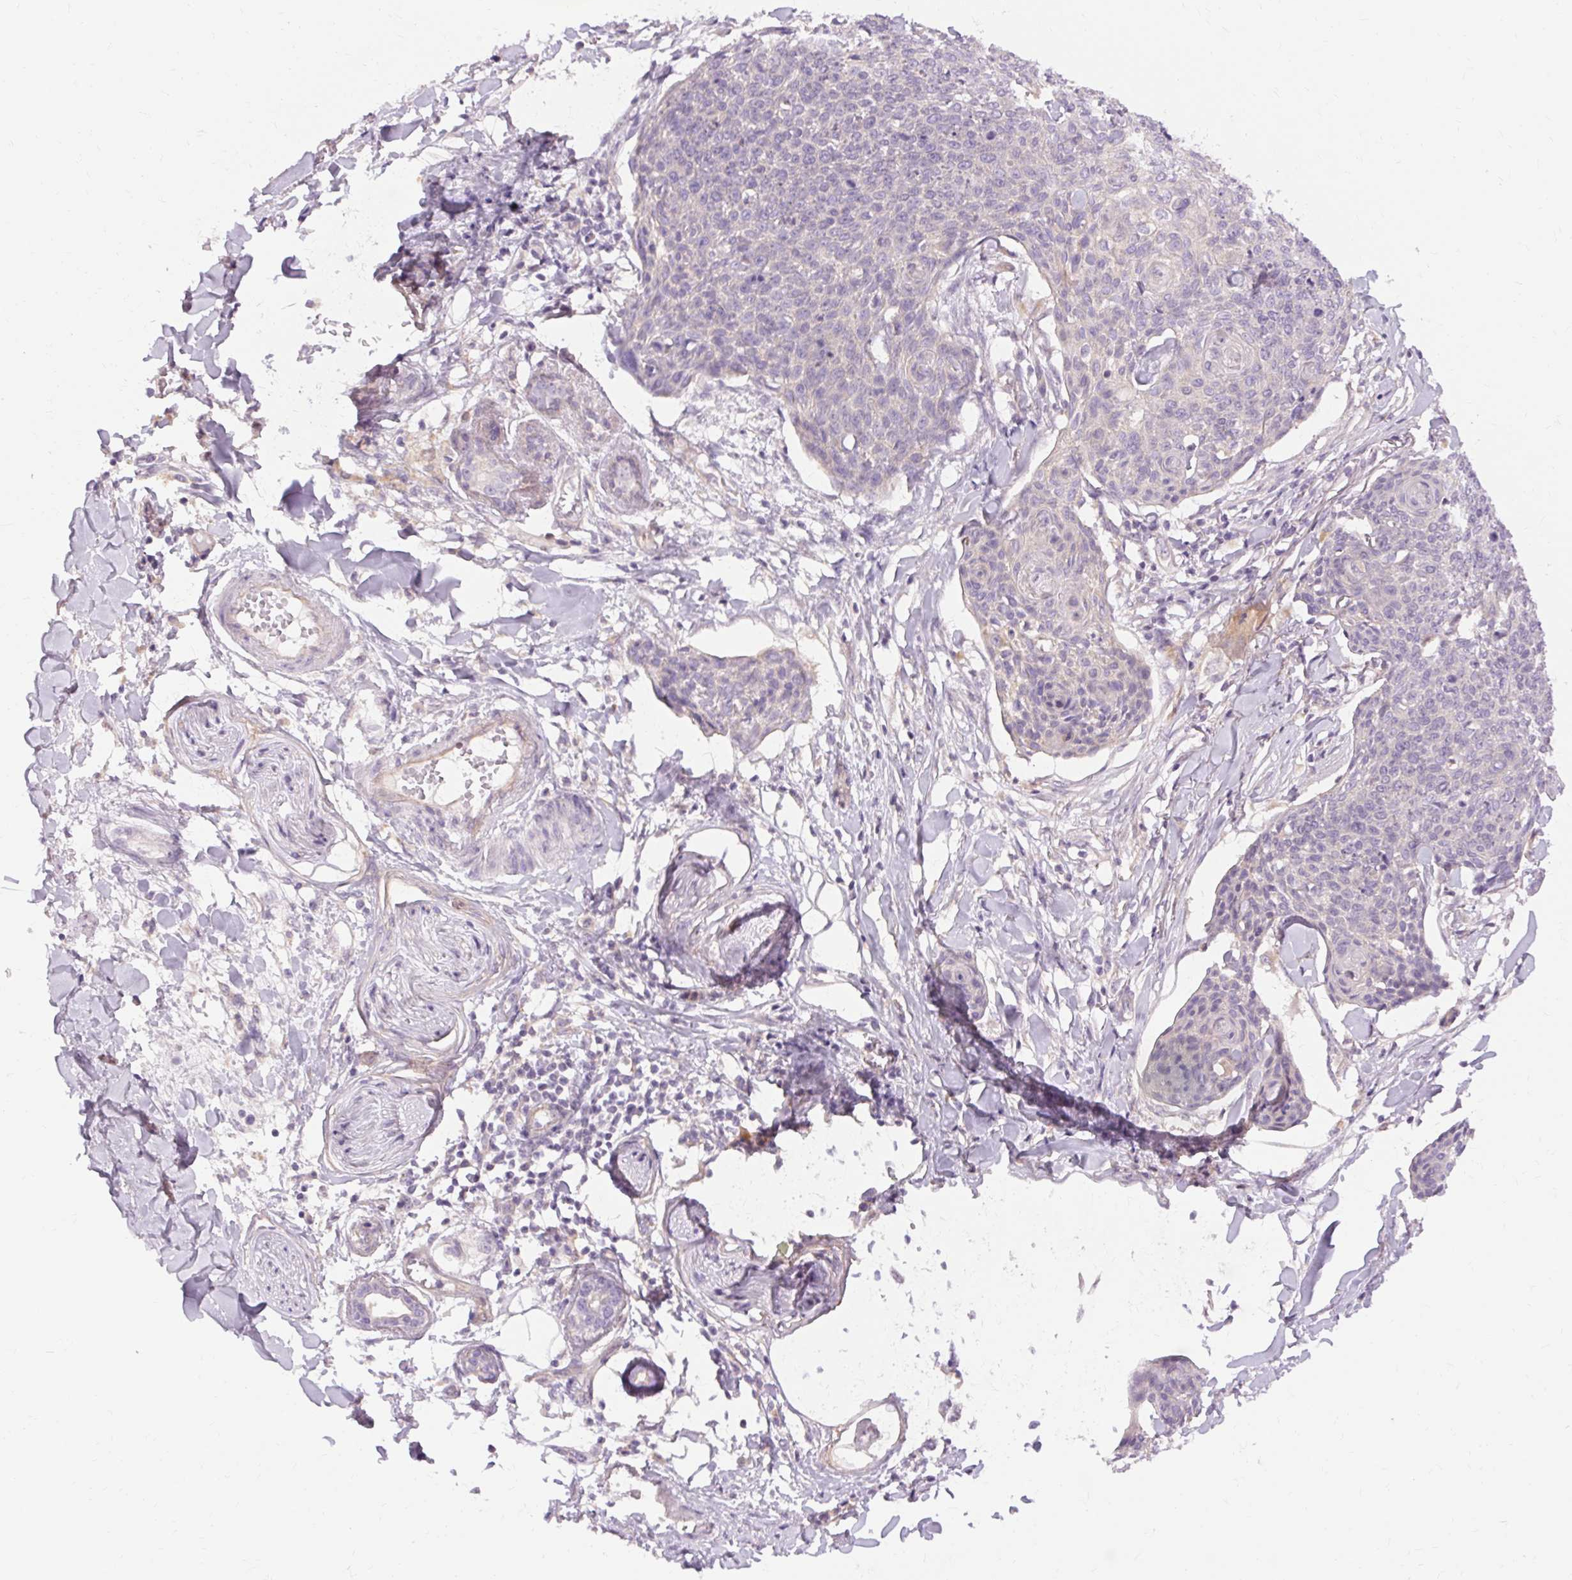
{"staining": {"intensity": "negative", "quantity": "none", "location": "none"}, "tissue": "skin cancer", "cell_type": "Tumor cells", "image_type": "cancer", "snomed": [{"axis": "morphology", "description": "Squamous cell carcinoma, NOS"}, {"axis": "topography", "description": "Skin"}, {"axis": "topography", "description": "Vulva"}], "caption": "This is an IHC photomicrograph of human squamous cell carcinoma (skin). There is no staining in tumor cells.", "gene": "TM6SF1", "patient": {"sex": "female", "age": 75}}